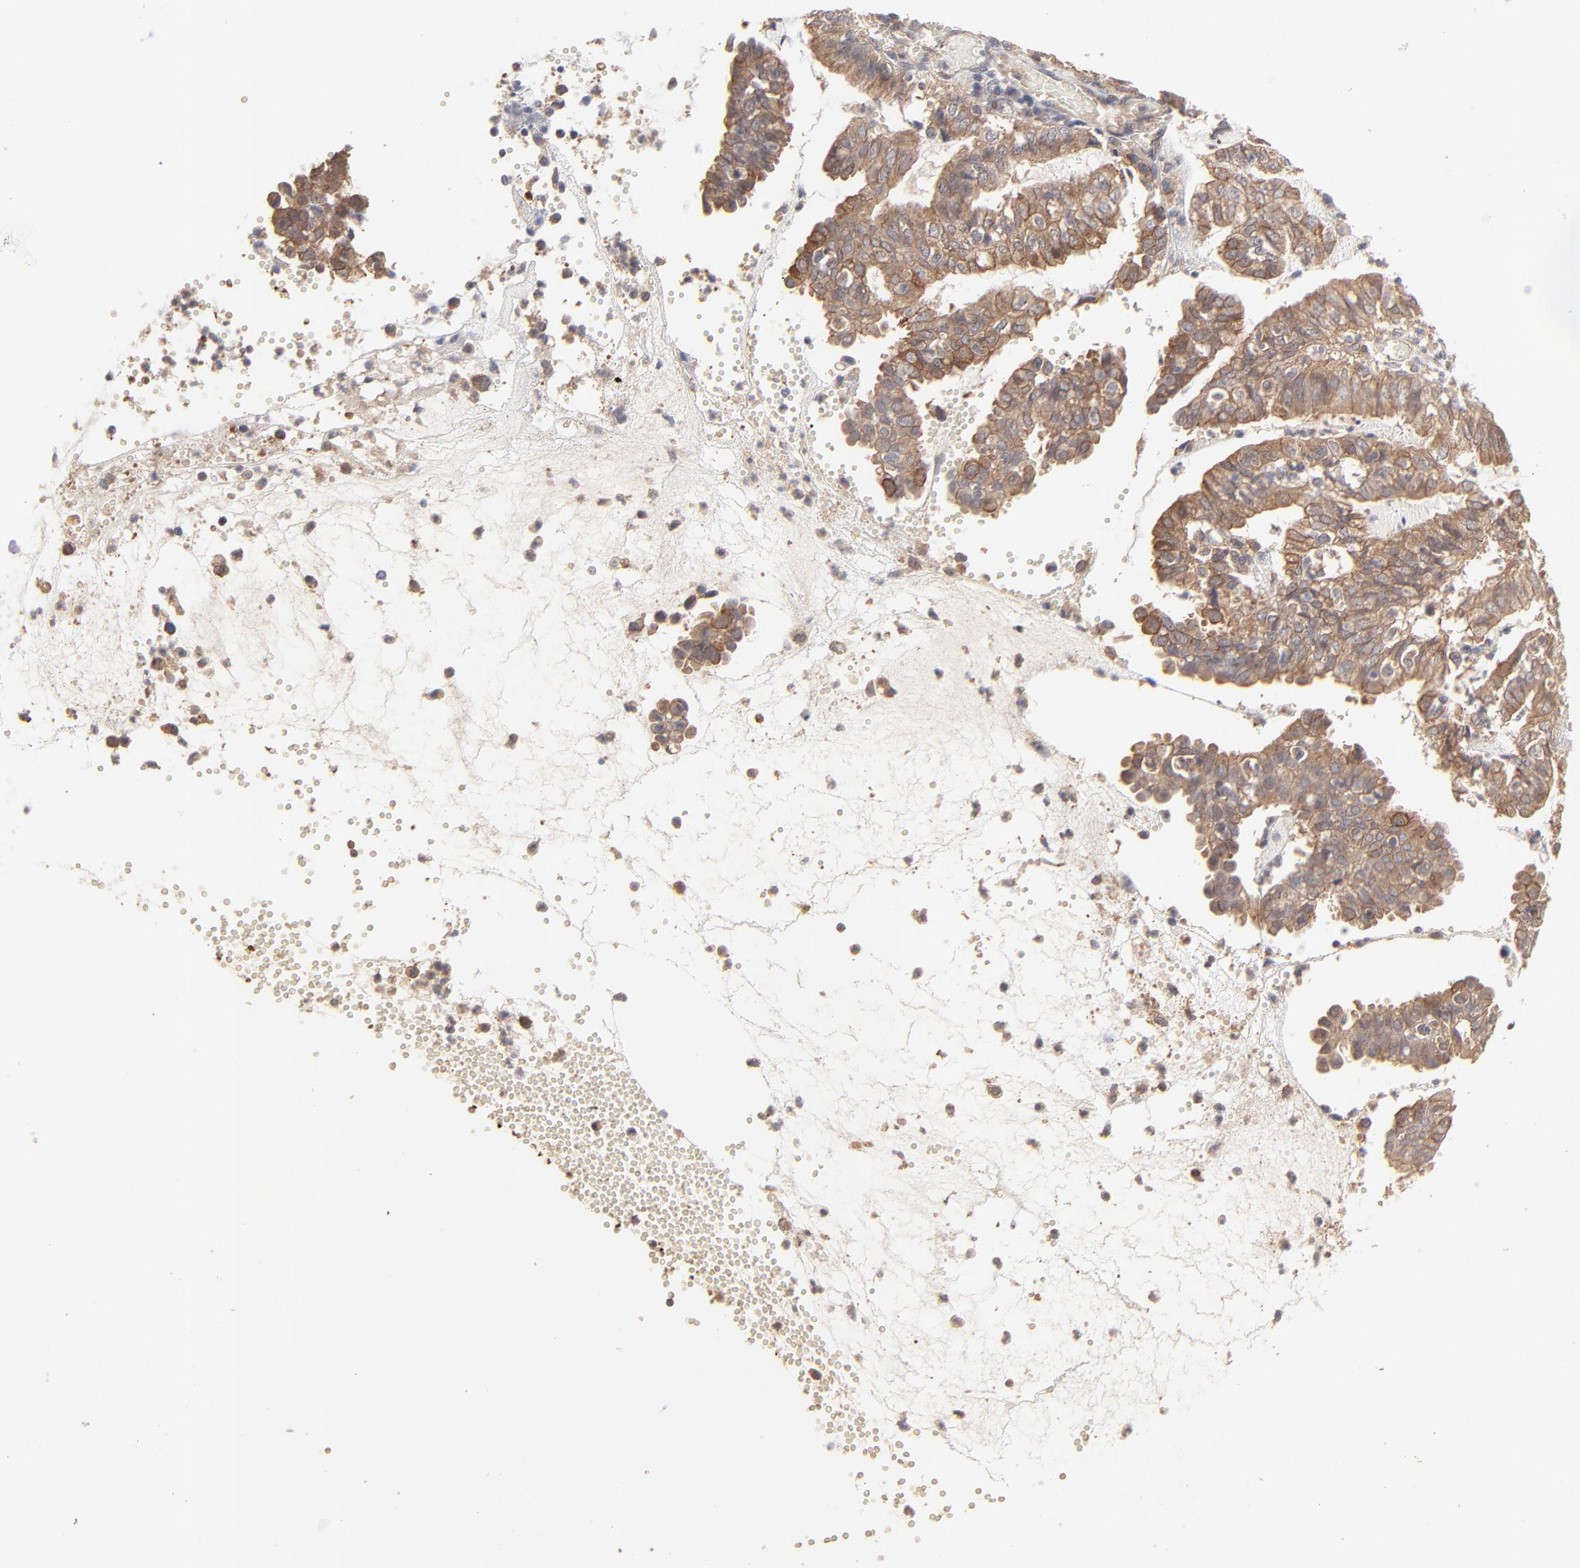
{"staining": {"intensity": "moderate", "quantity": "25%-75%", "location": "cytoplasmic/membranous"}, "tissue": "endometrial cancer", "cell_type": "Tumor cells", "image_type": "cancer", "snomed": [{"axis": "morphology", "description": "Adenocarcinoma, NOS"}, {"axis": "topography", "description": "Endometrium"}], "caption": "Protein staining demonstrates moderate cytoplasmic/membranous expression in approximately 25%-75% of tumor cells in endometrial adenocarcinoma. The staining was performed using DAB to visualize the protein expression in brown, while the nuclei were stained in blue with hematoxylin (Magnification: 20x).", "gene": "ARMT1", "patient": {"sex": "female", "age": 66}}